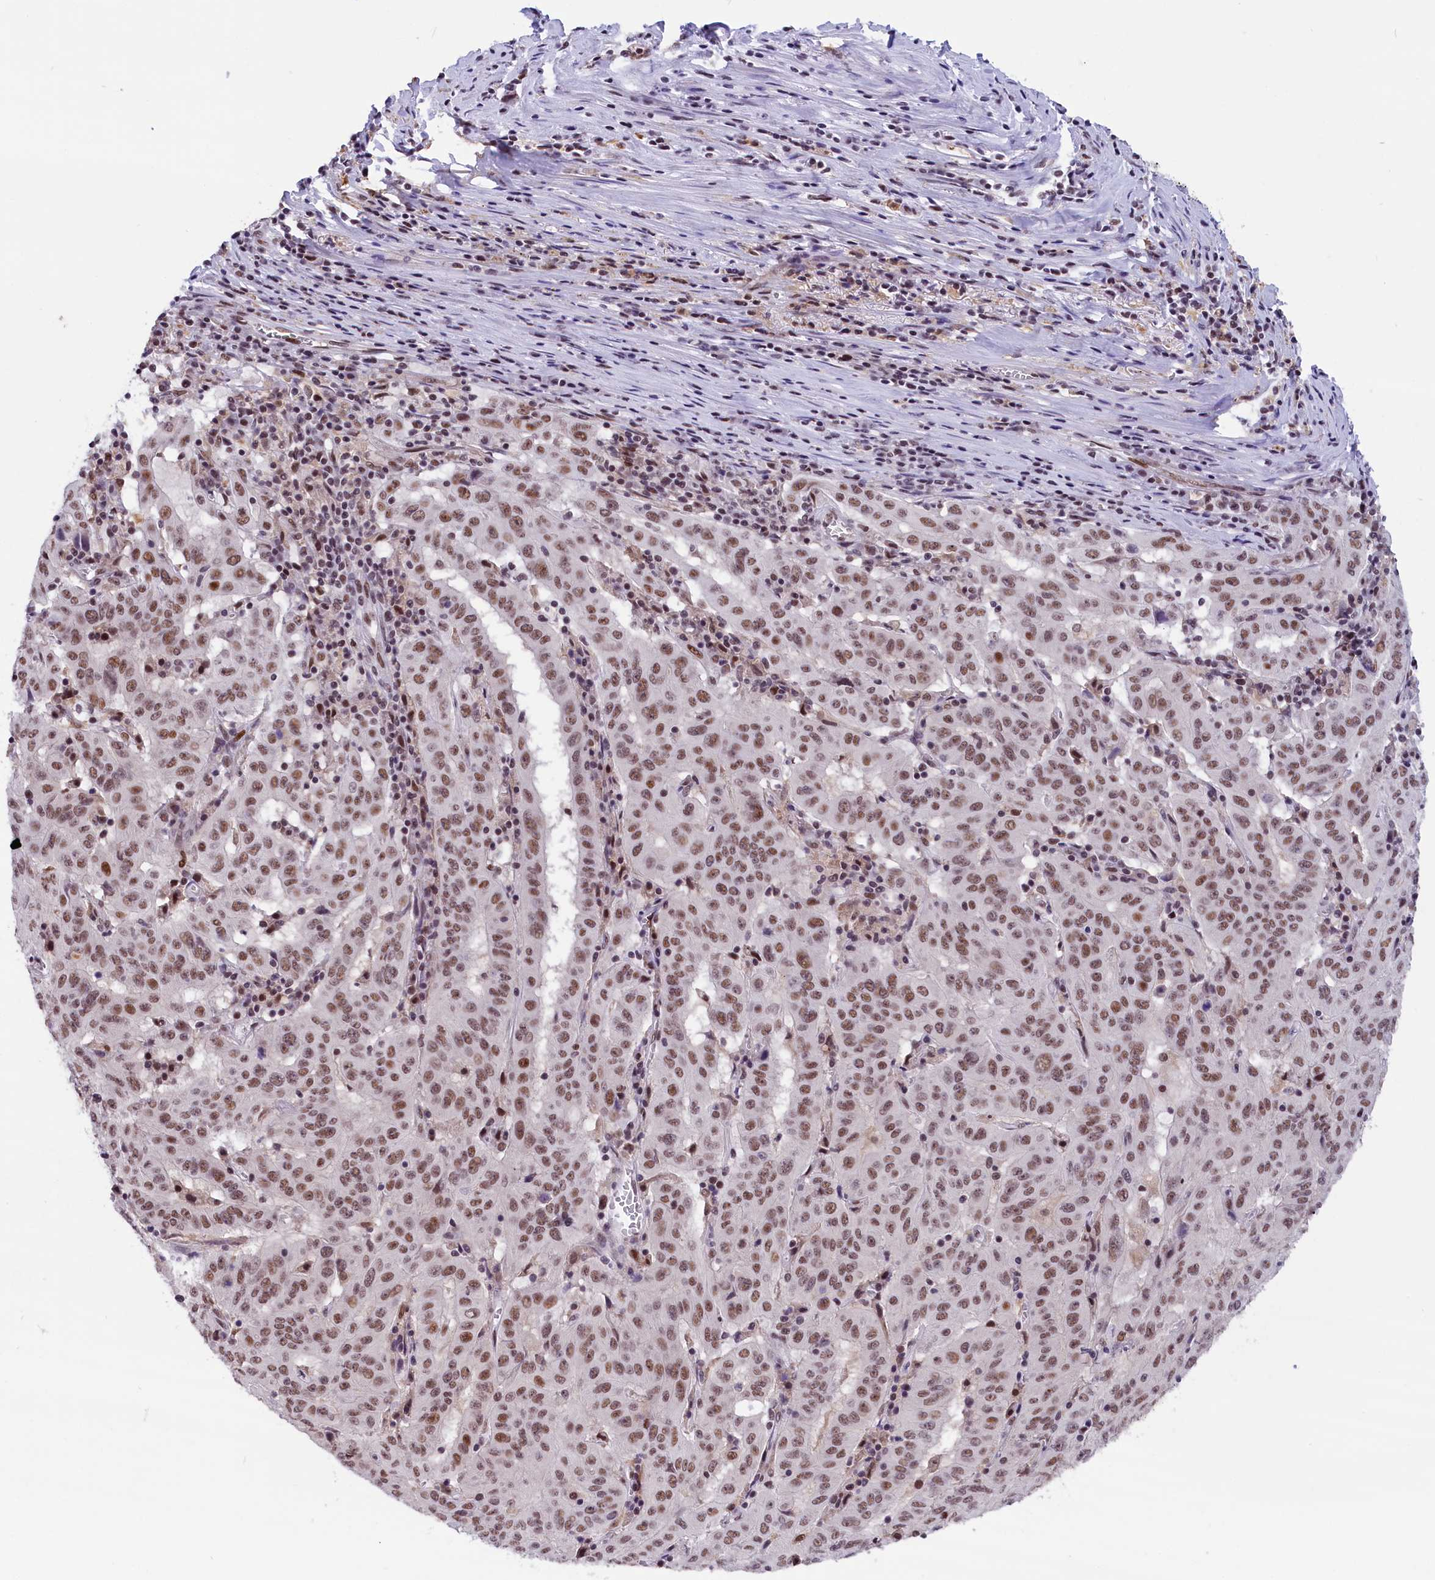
{"staining": {"intensity": "moderate", "quantity": ">75%", "location": "nuclear"}, "tissue": "pancreatic cancer", "cell_type": "Tumor cells", "image_type": "cancer", "snomed": [{"axis": "morphology", "description": "Adenocarcinoma, NOS"}, {"axis": "topography", "description": "Pancreas"}], "caption": "Adenocarcinoma (pancreatic) tissue displays moderate nuclear expression in about >75% of tumor cells, visualized by immunohistochemistry.", "gene": "CDYL2", "patient": {"sex": "male", "age": 63}}